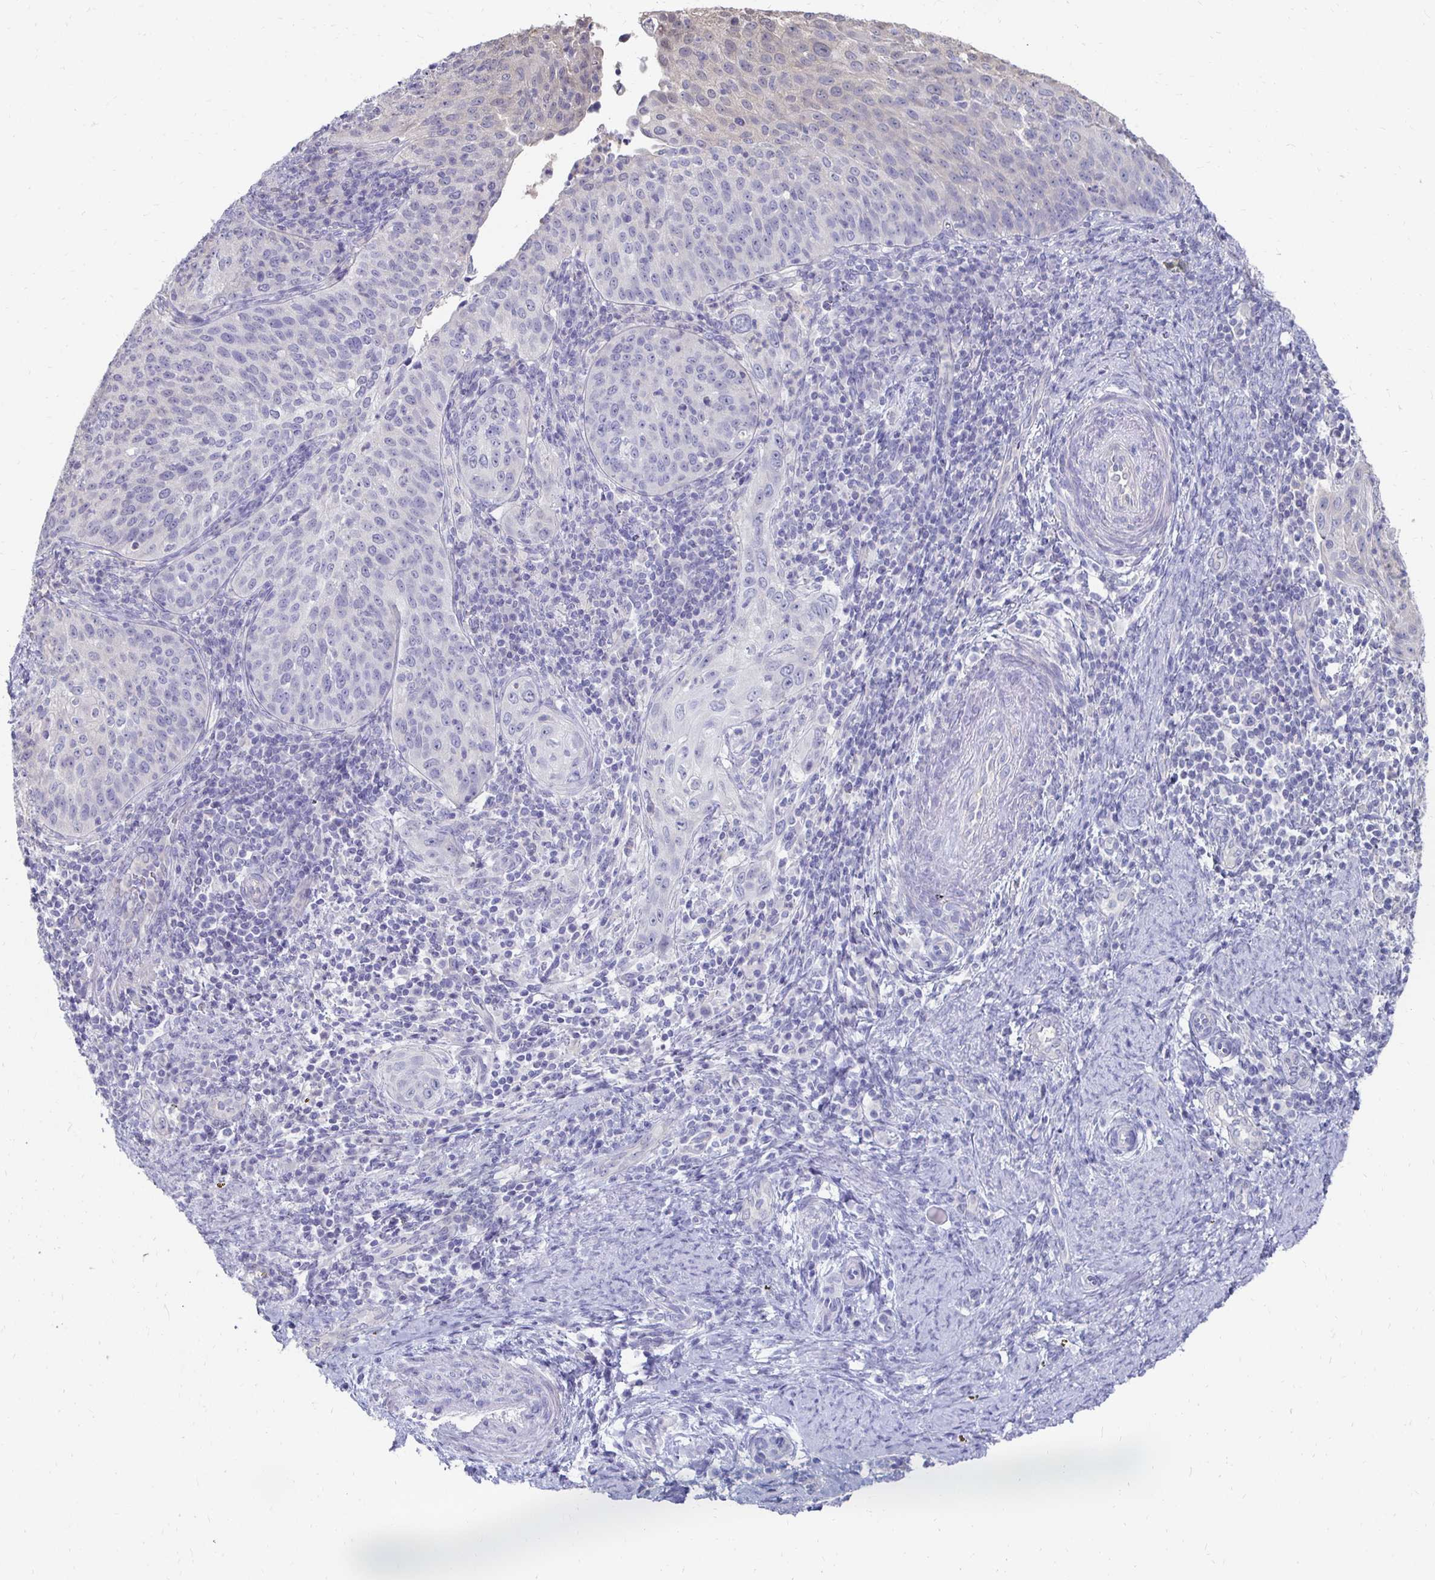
{"staining": {"intensity": "negative", "quantity": "none", "location": "none"}, "tissue": "cervical cancer", "cell_type": "Tumor cells", "image_type": "cancer", "snomed": [{"axis": "morphology", "description": "Squamous cell carcinoma, NOS"}, {"axis": "topography", "description": "Cervix"}], "caption": "Immunohistochemistry (IHC) photomicrograph of neoplastic tissue: human cervical squamous cell carcinoma stained with DAB (3,3'-diaminobenzidine) reveals no significant protein expression in tumor cells. (DAB (3,3'-diaminobenzidine) IHC, high magnification).", "gene": "SYCP3", "patient": {"sex": "female", "age": 30}}